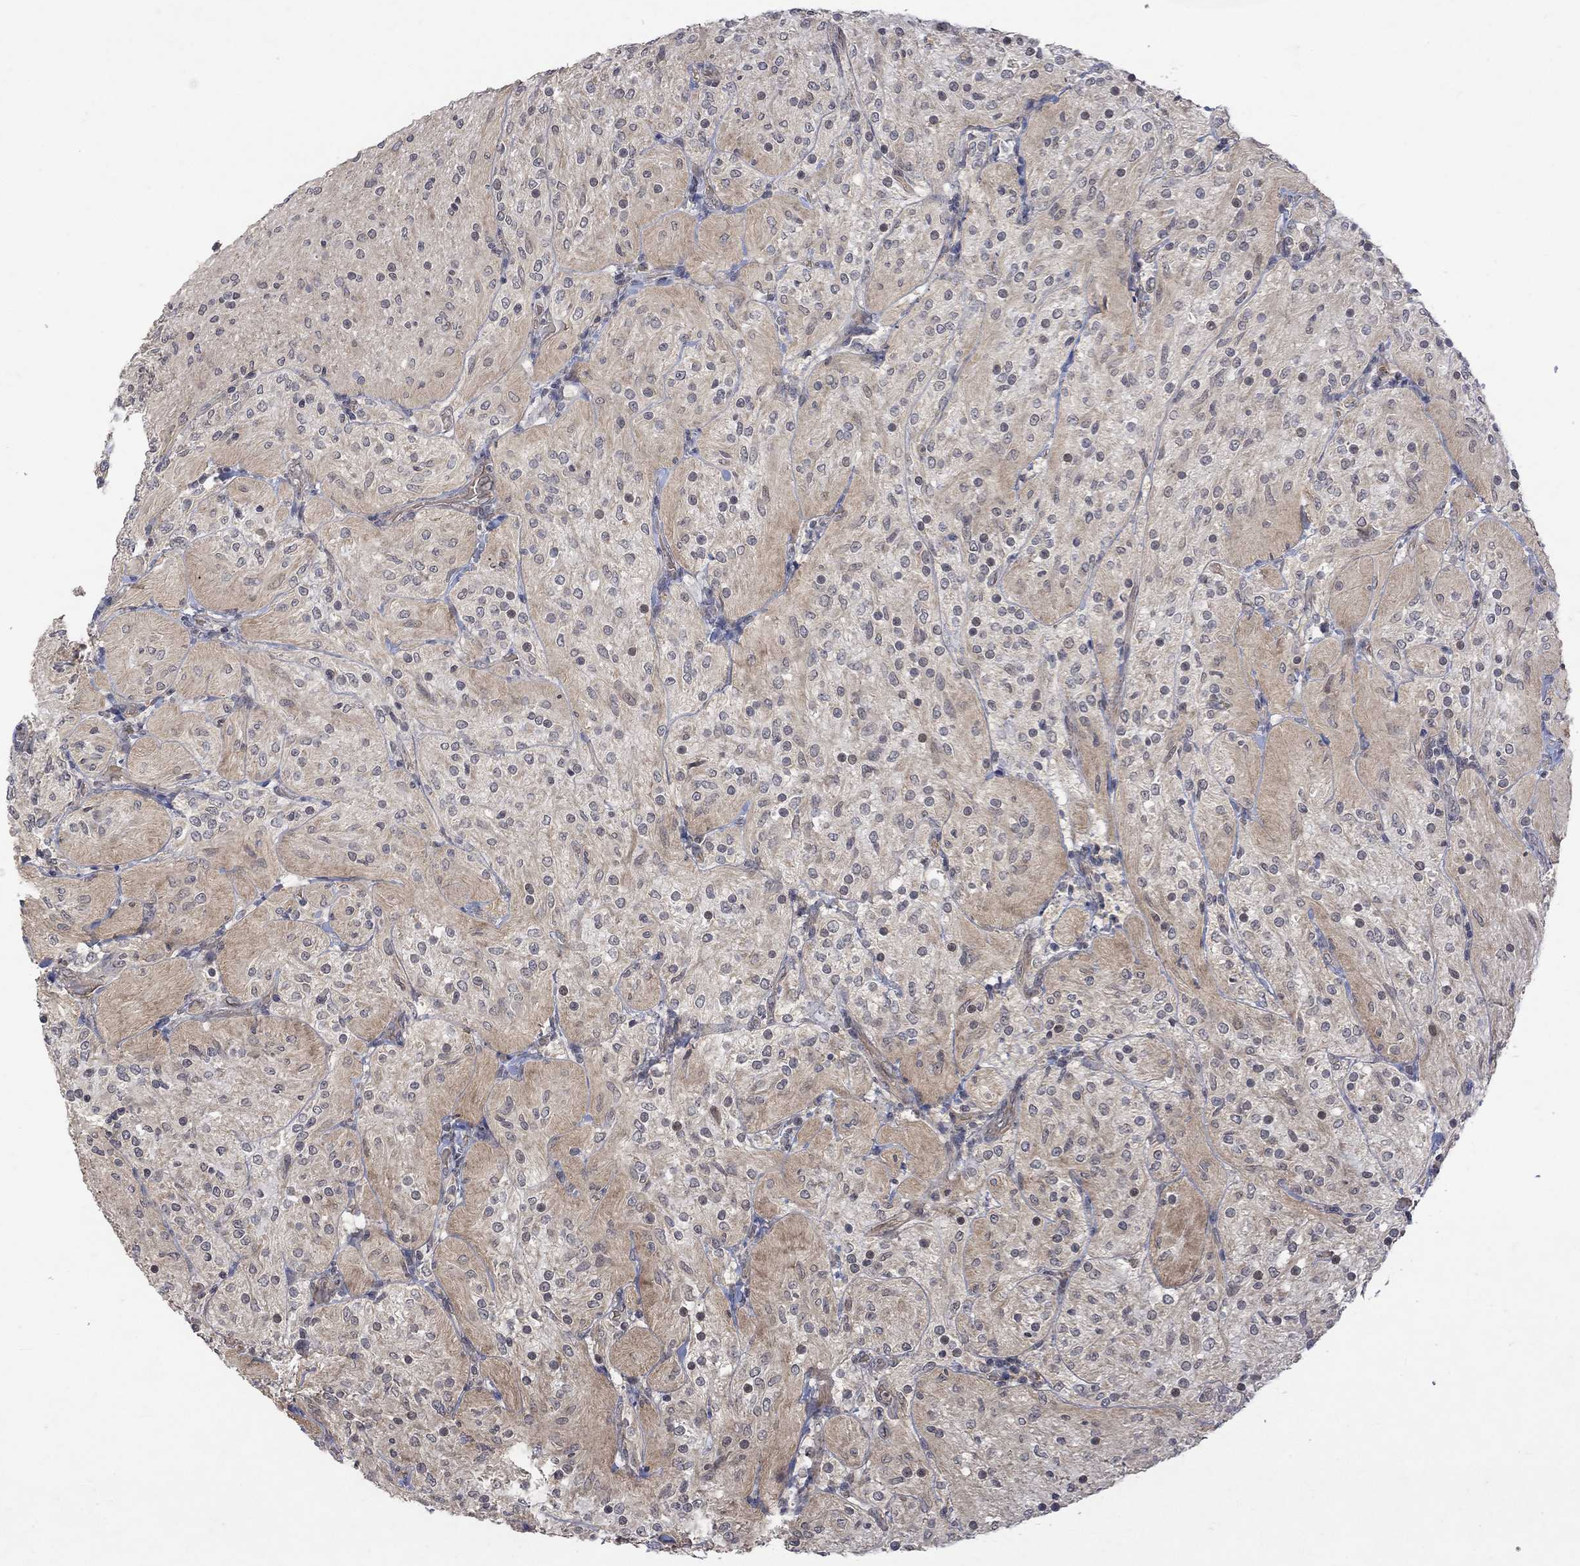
{"staining": {"intensity": "negative", "quantity": "none", "location": "none"}, "tissue": "glioma", "cell_type": "Tumor cells", "image_type": "cancer", "snomed": [{"axis": "morphology", "description": "Glioma, malignant, Low grade"}, {"axis": "topography", "description": "Brain"}], "caption": "Image shows no significant protein expression in tumor cells of glioma. Nuclei are stained in blue.", "gene": "GRIN2D", "patient": {"sex": "male", "age": 3}}